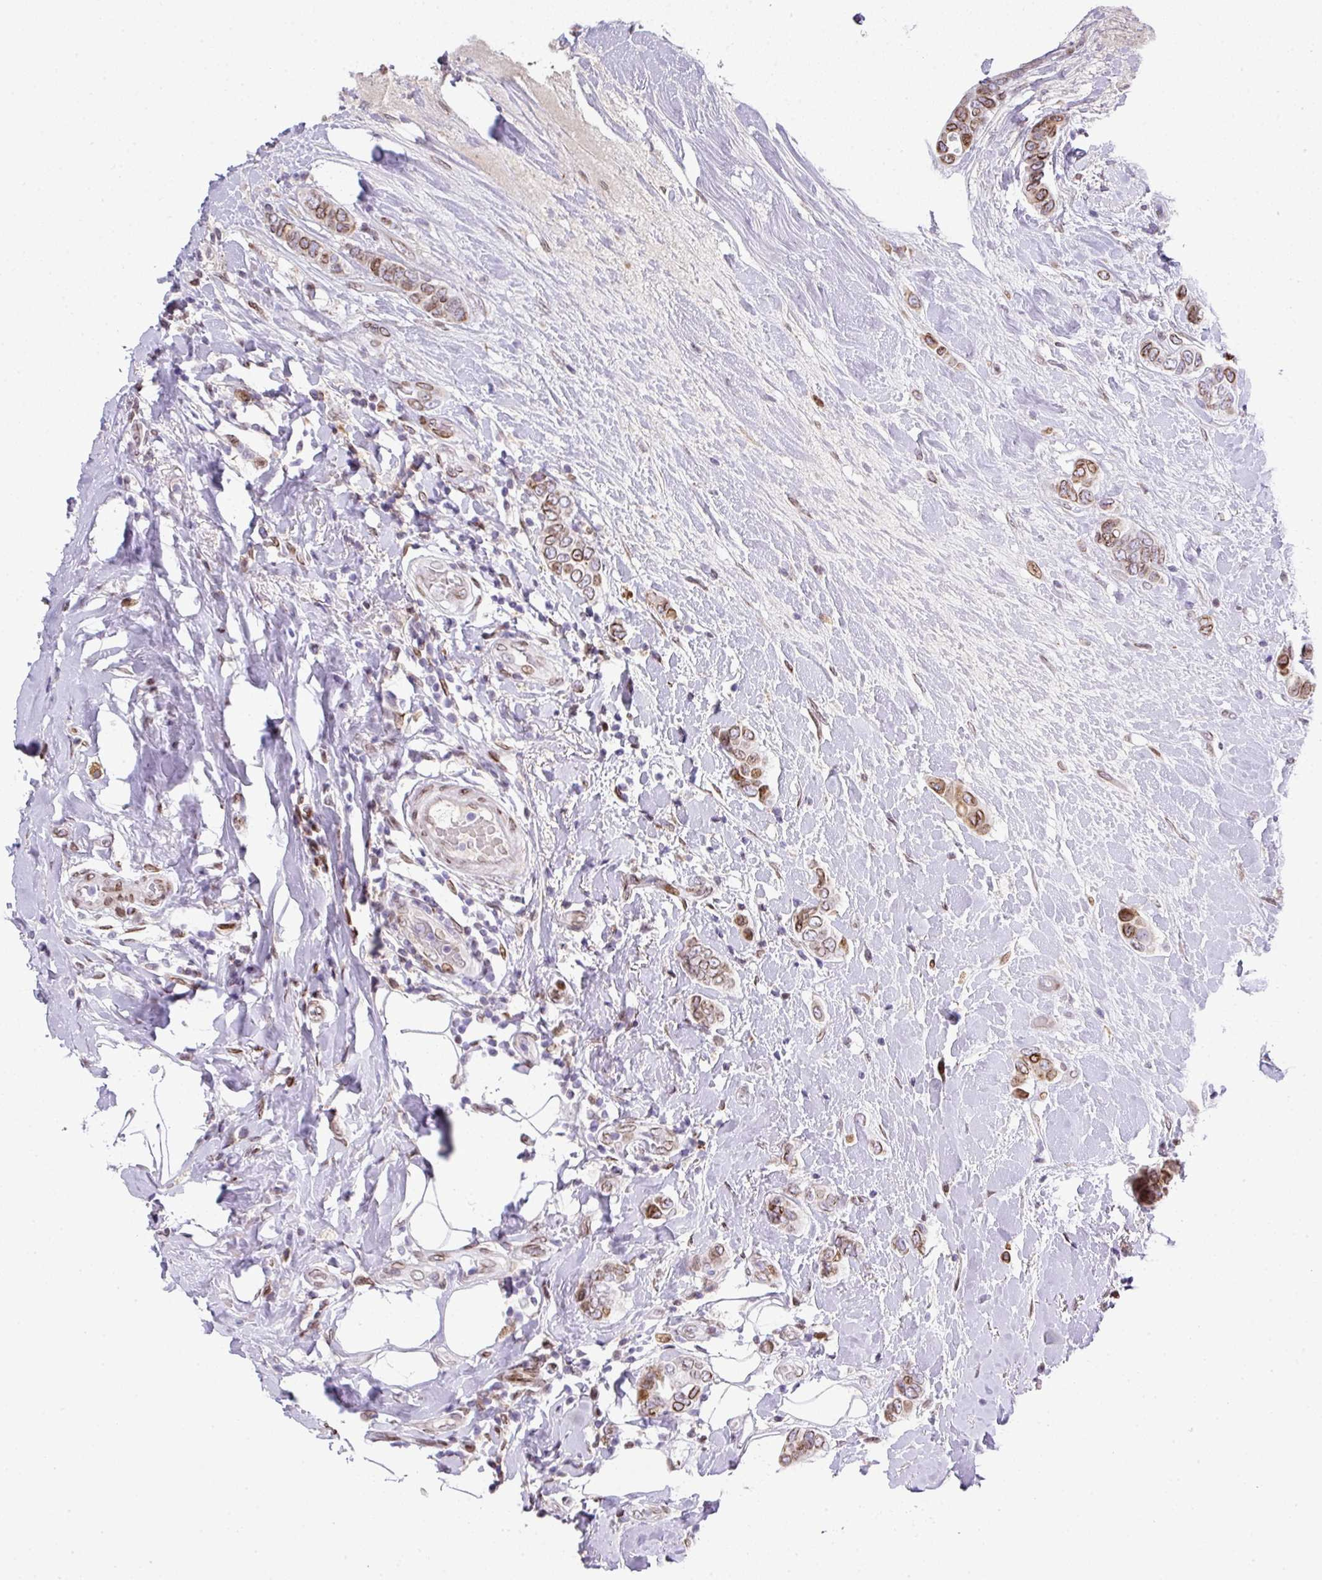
{"staining": {"intensity": "moderate", "quantity": ">75%", "location": "cytoplasmic/membranous,nuclear"}, "tissue": "breast cancer", "cell_type": "Tumor cells", "image_type": "cancer", "snomed": [{"axis": "morphology", "description": "Lobular carcinoma"}, {"axis": "topography", "description": "Breast"}], "caption": "Protein analysis of breast lobular carcinoma tissue reveals moderate cytoplasmic/membranous and nuclear expression in approximately >75% of tumor cells.", "gene": "PLK1", "patient": {"sex": "female", "age": 51}}